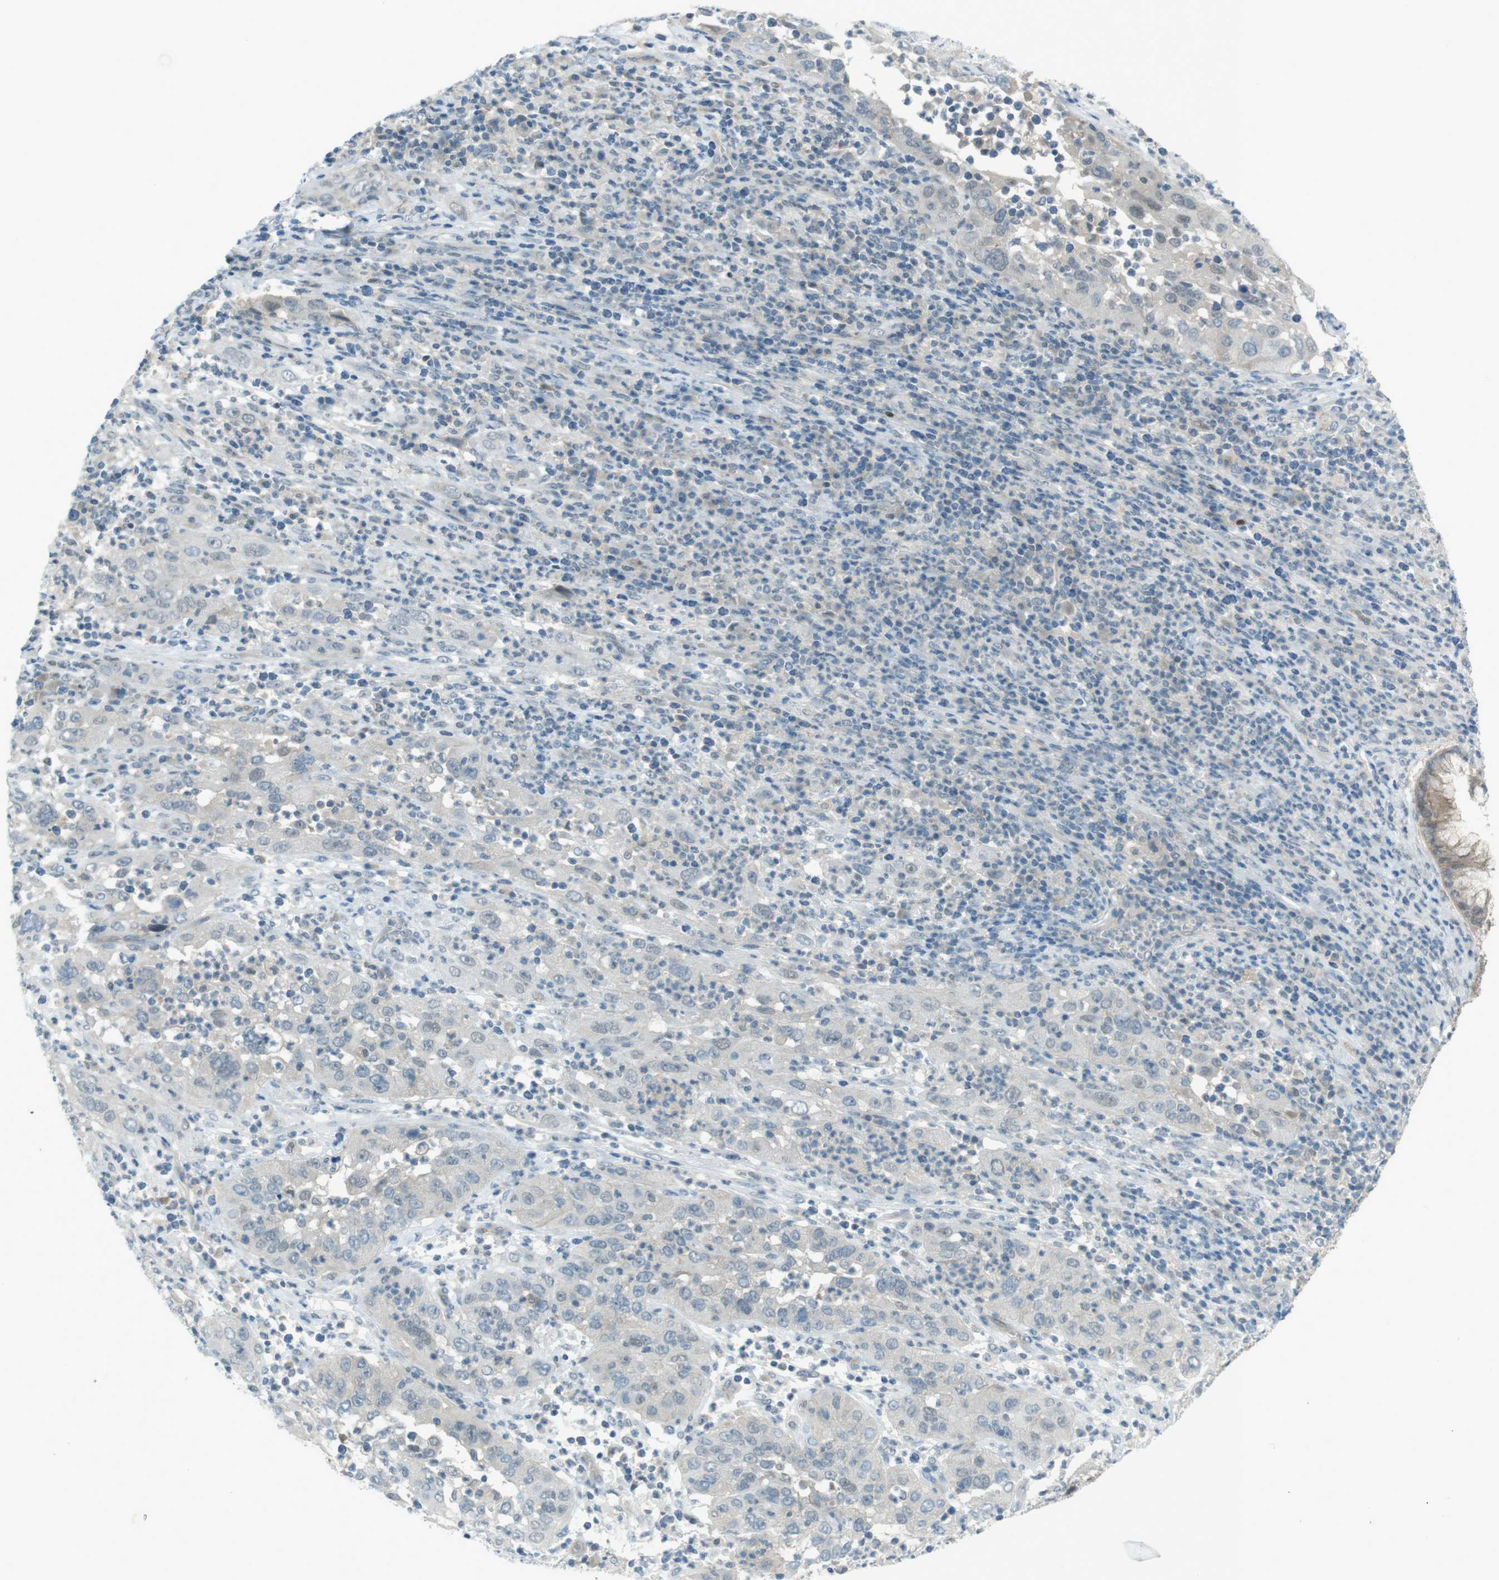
{"staining": {"intensity": "weak", "quantity": "<25%", "location": "nuclear"}, "tissue": "cervical cancer", "cell_type": "Tumor cells", "image_type": "cancer", "snomed": [{"axis": "morphology", "description": "Squamous cell carcinoma, NOS"}, {"axis": "topography", "description": "Cervix"}], "caption": "Cervical cancer (squamous cell carcinoma) stained for a protein using immunohistochemistry reveals no staining tumor cells.", "gene": "ZDHHC20", "patient": {"sex": "female", "age": 32}}